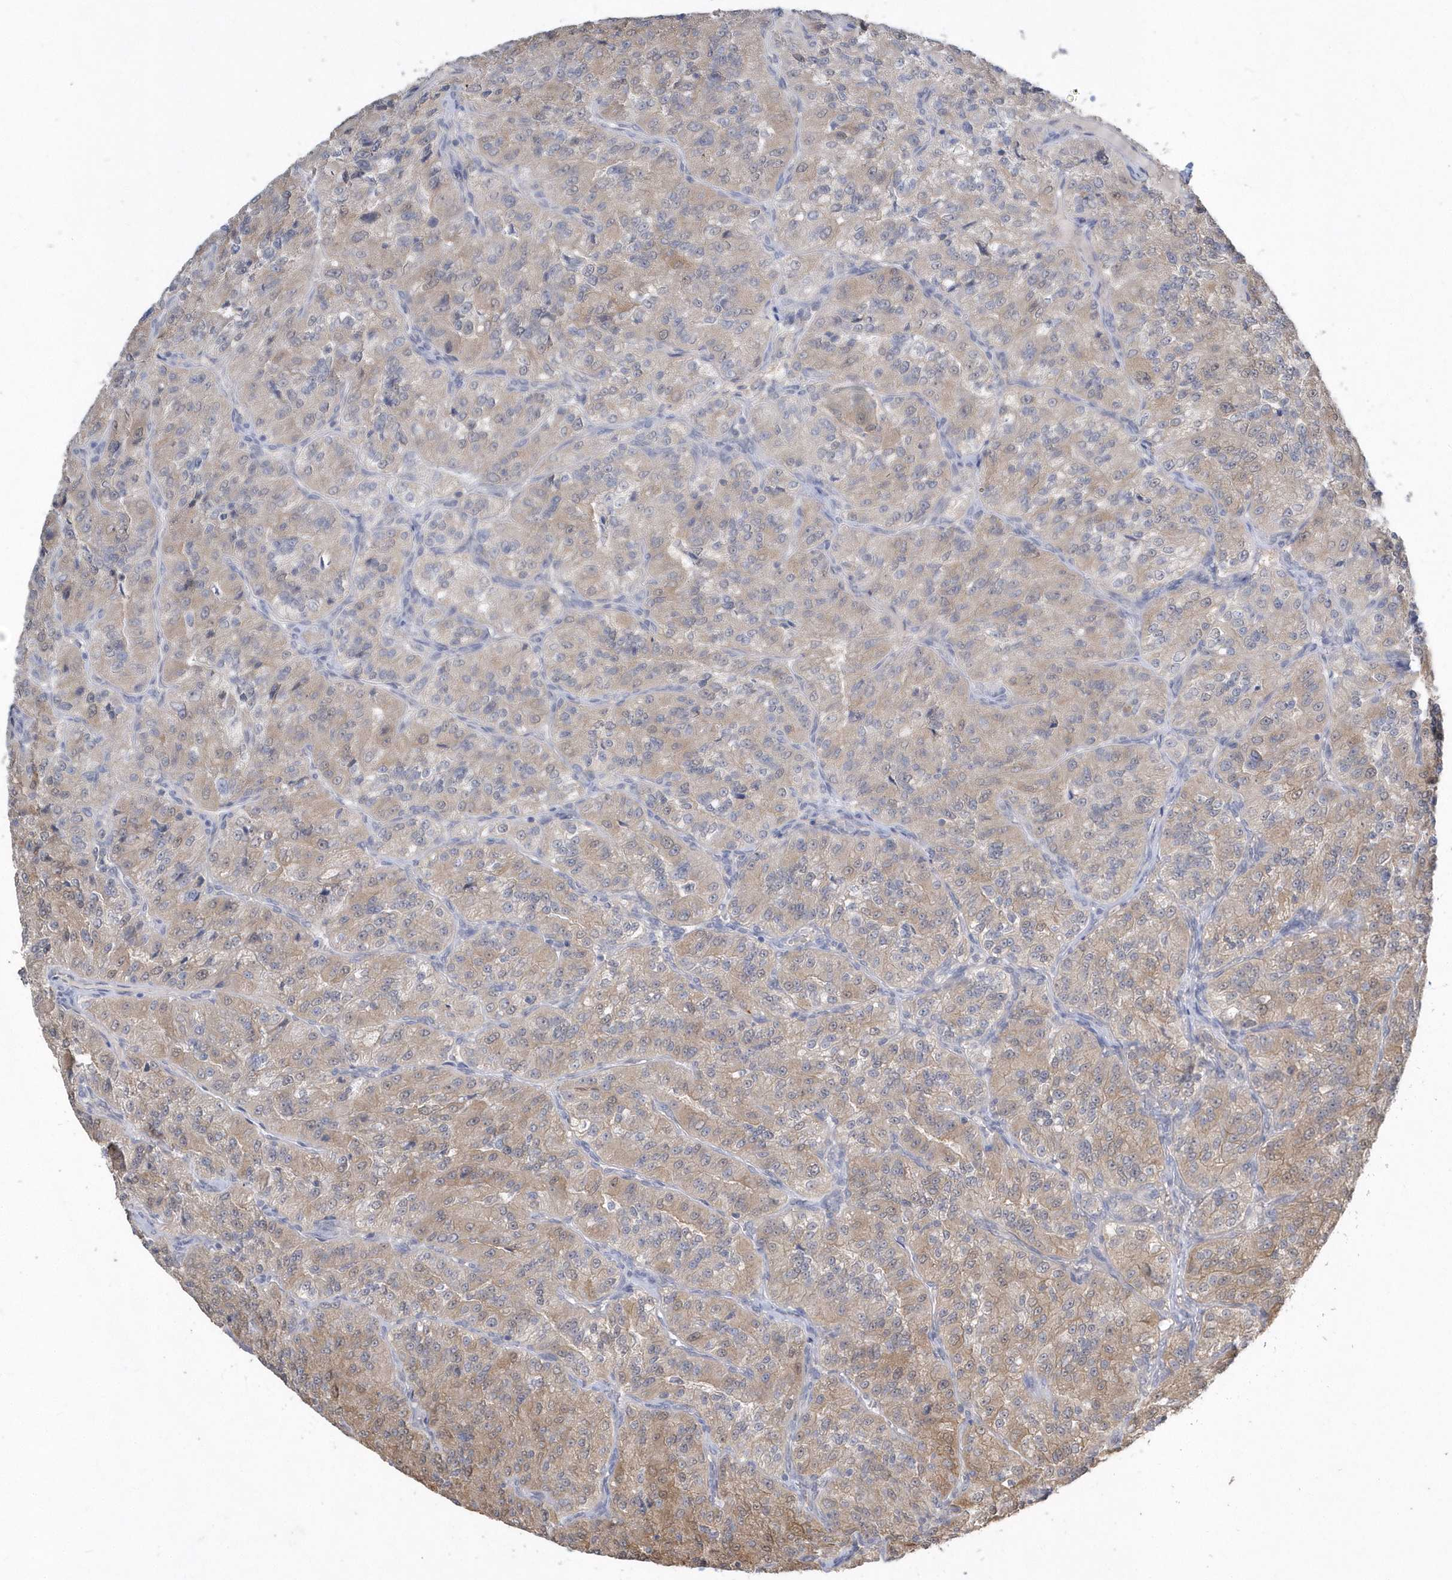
{"staining": {"intensity": "moderate", "quantity": ">75%", "location": "cytoplasmic/membranous"}, "tissue": "renal cancer", "cell_type": "Tumor cells", "image_type": "cancer", "snomed": [{"axis": "morphology", "description": "Adenocarcinoma, NOS"}, {"axis": "topography", "description": "Kidney"}], "caption": "A histopathology image of human renal cancer stained for a protein exhibits moderate cytoplasmic/membranous brown staining in tumor cells.", "gene": "AKR7A2", "patient": {"sex": "female", "age": 63}}